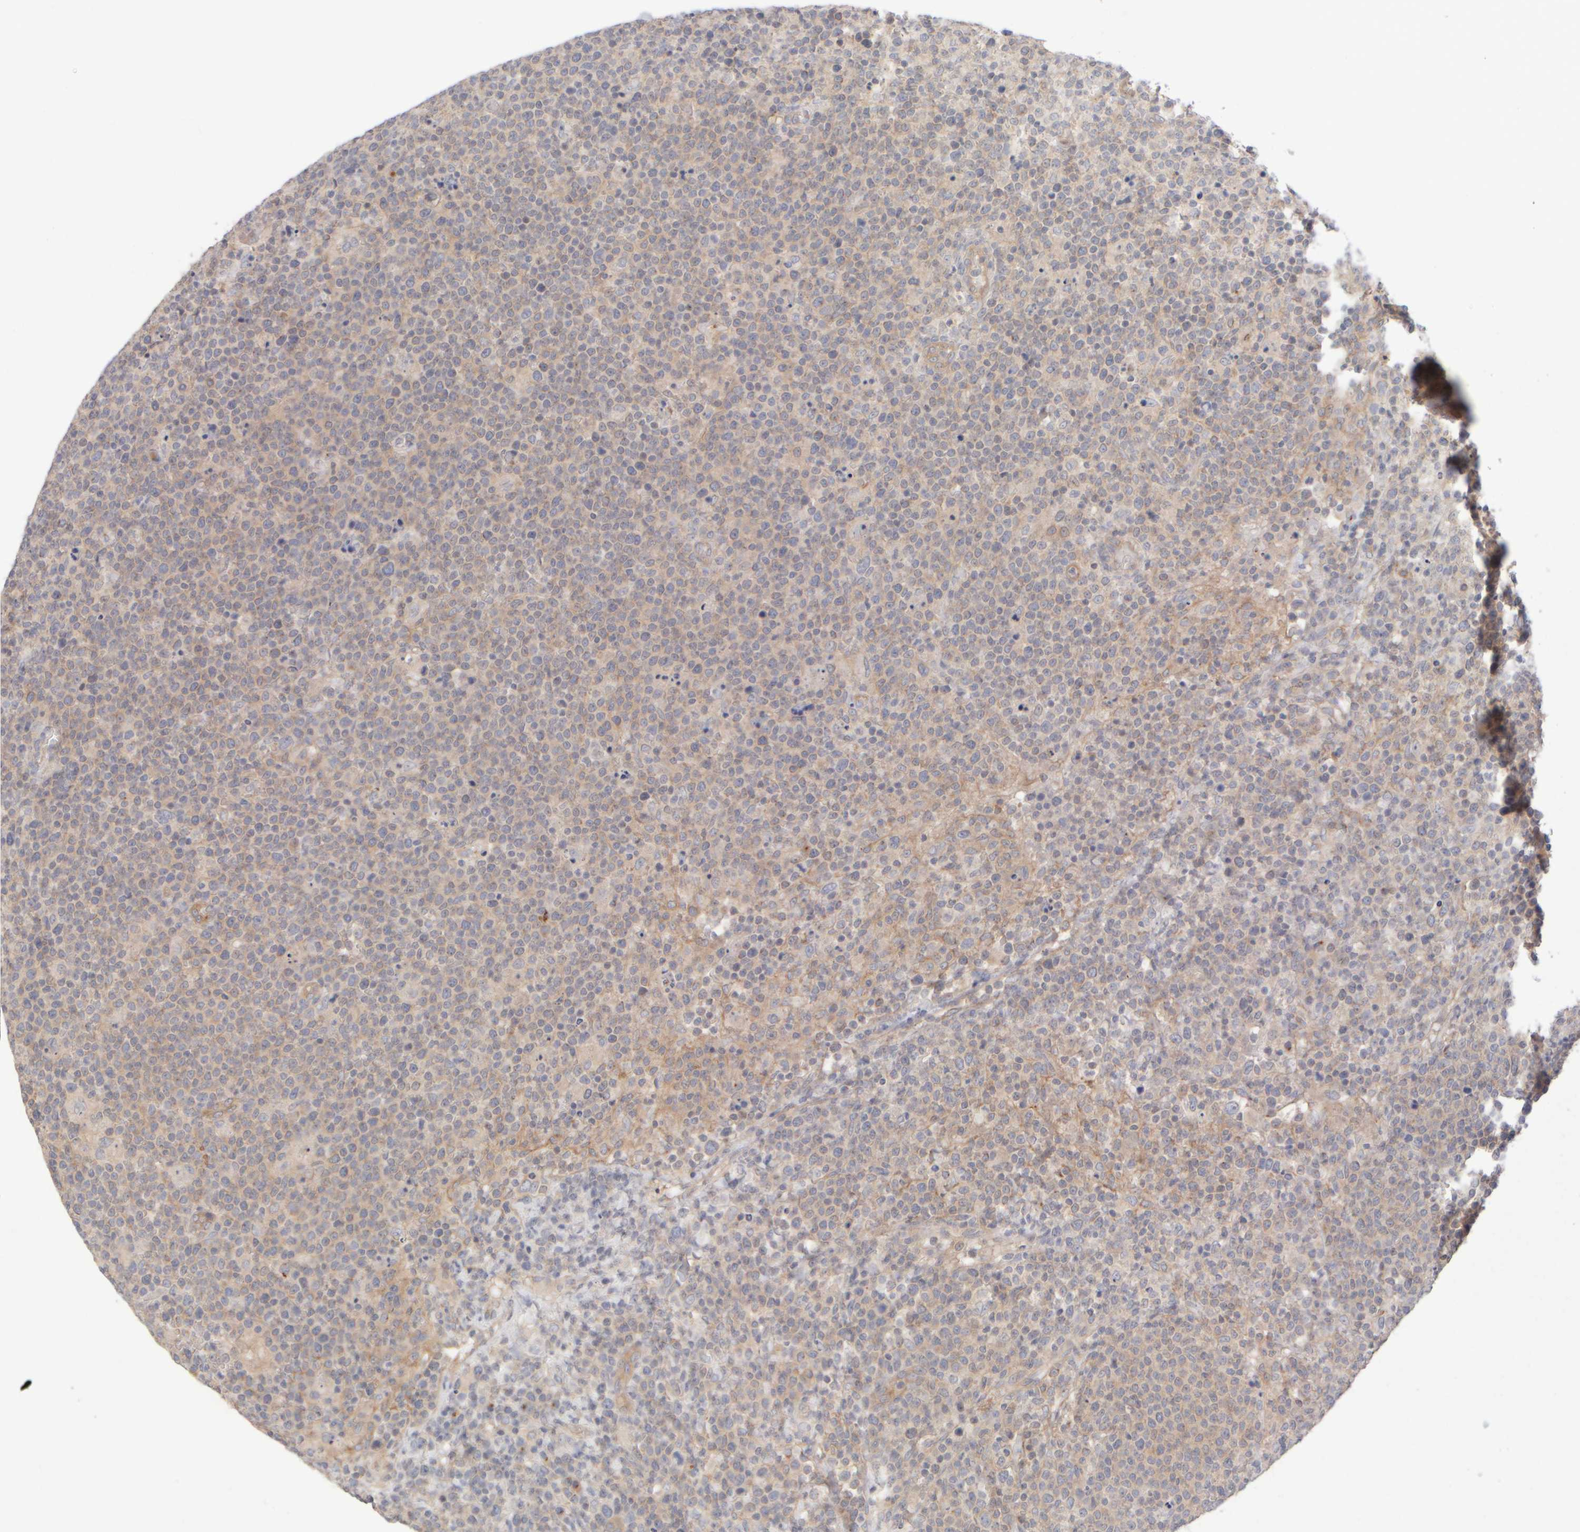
{"staining": {"intensity": "weak", "quantity": "<25%", "location": "cytoplasmic/membranous"}, "tissue": "lymphoma", "cell_type": "Tumor cells", "image_type": "cancer", "snomed": [{"axis": "morphology", "description": "Malignant lymphoma, non-Hodgkin's type, High grade"}, {"axis": "topography", "description": "Lymph node"}], "caption": "Immunohistochemistry (IHC) image of neoplastic tissue: lymphoma stained with DAB exhibits no significant protein expression in tumor cells.", "gene": "GOPC", "patient": {"sex": "male", "age": 61}}